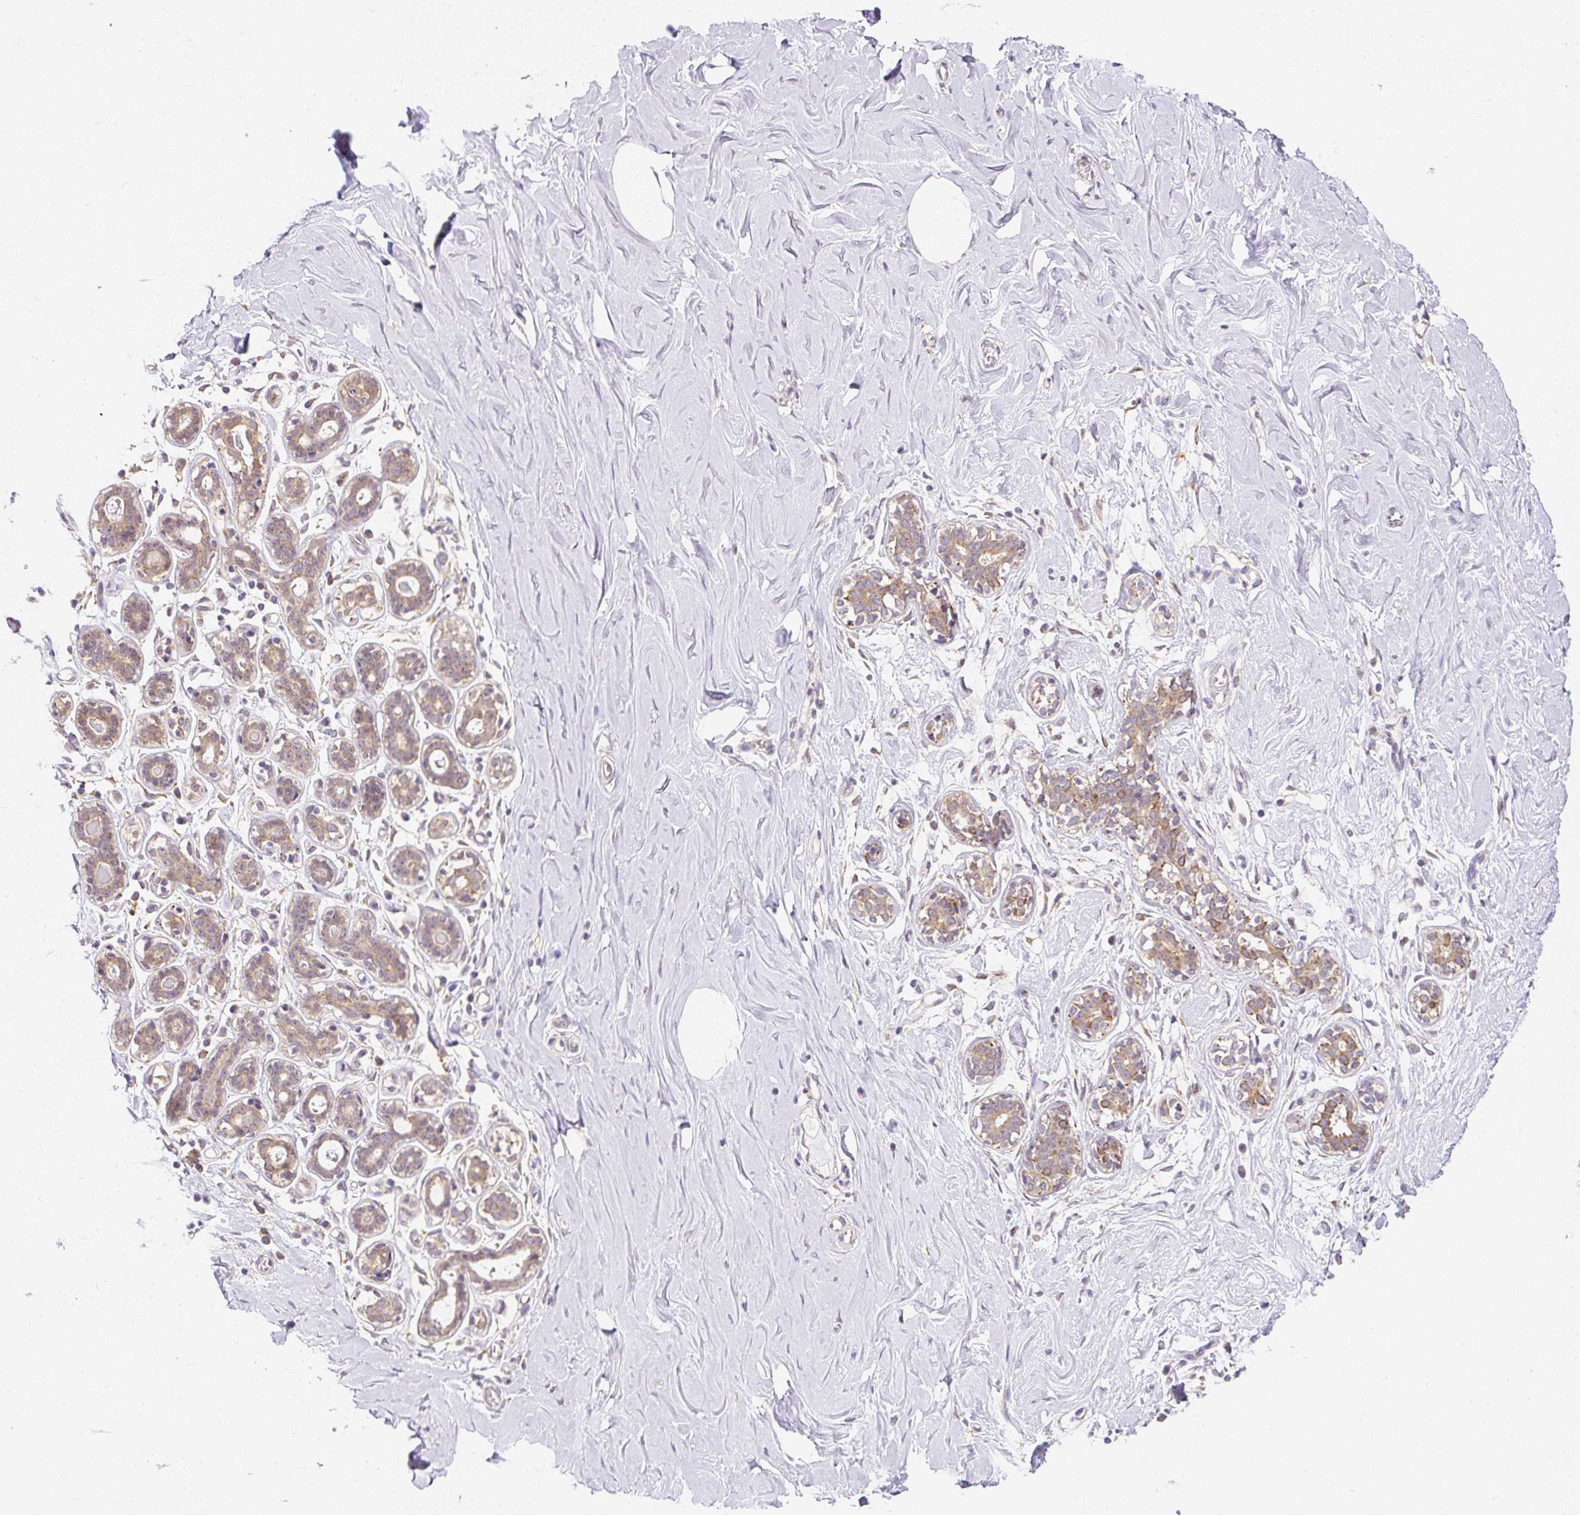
{"staining": {"intensity": "negative", "quantity": "none", "location": "none"}, "tissue": "breast", "cell_type": "Adipocytes", "image_type": "normal", "snomed": [{"axis": "morphology", "description": "Normal tissue, NOS"}, {"axis": "topography", "description": "Breast"}], "caption": "Adipocytes show no significant expression in normal breast. (DAB (3,3'-diaminobenzidine) IHC visualized using brightfield microscopy, high magnification).", "gene": "PLA2G4A", "patient": {"sex": "female", "age": 27}}